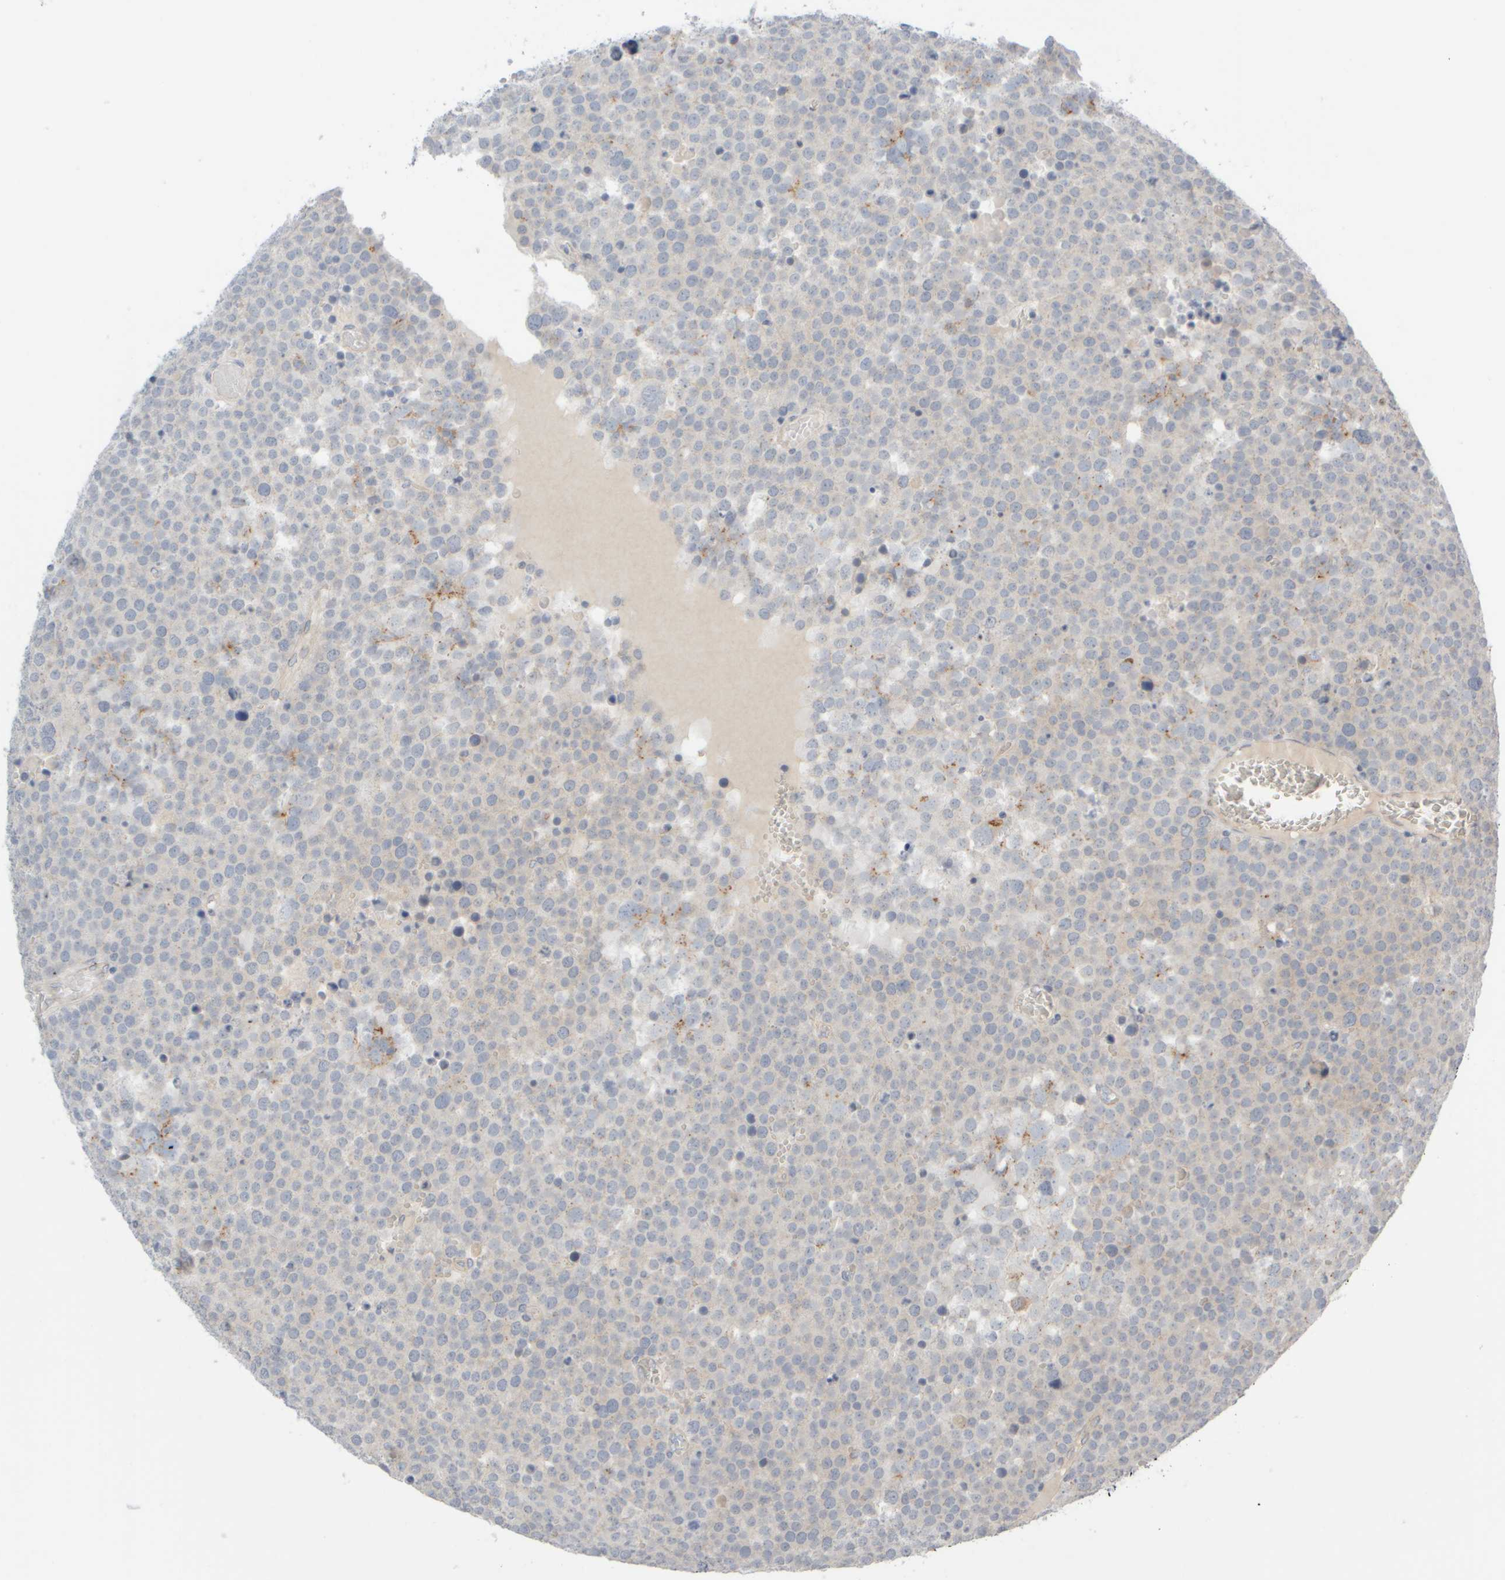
{"staining": {"intensity": "negative", "quantity": "none", "location": "none"}, "tissue": "testis cancer", "cell_type": "Tumor cells", "image_type": "cancer", "snomed": [{"axis": "morphology", "description": "Seminoma, NOS"}, {"axis": "topography", "description": "Testis"}], "caption": "Tumor cells show no significant expression in seminoma (testis).", "gene": "GOPC", "patient": {"sex": "male", "age": 71}}